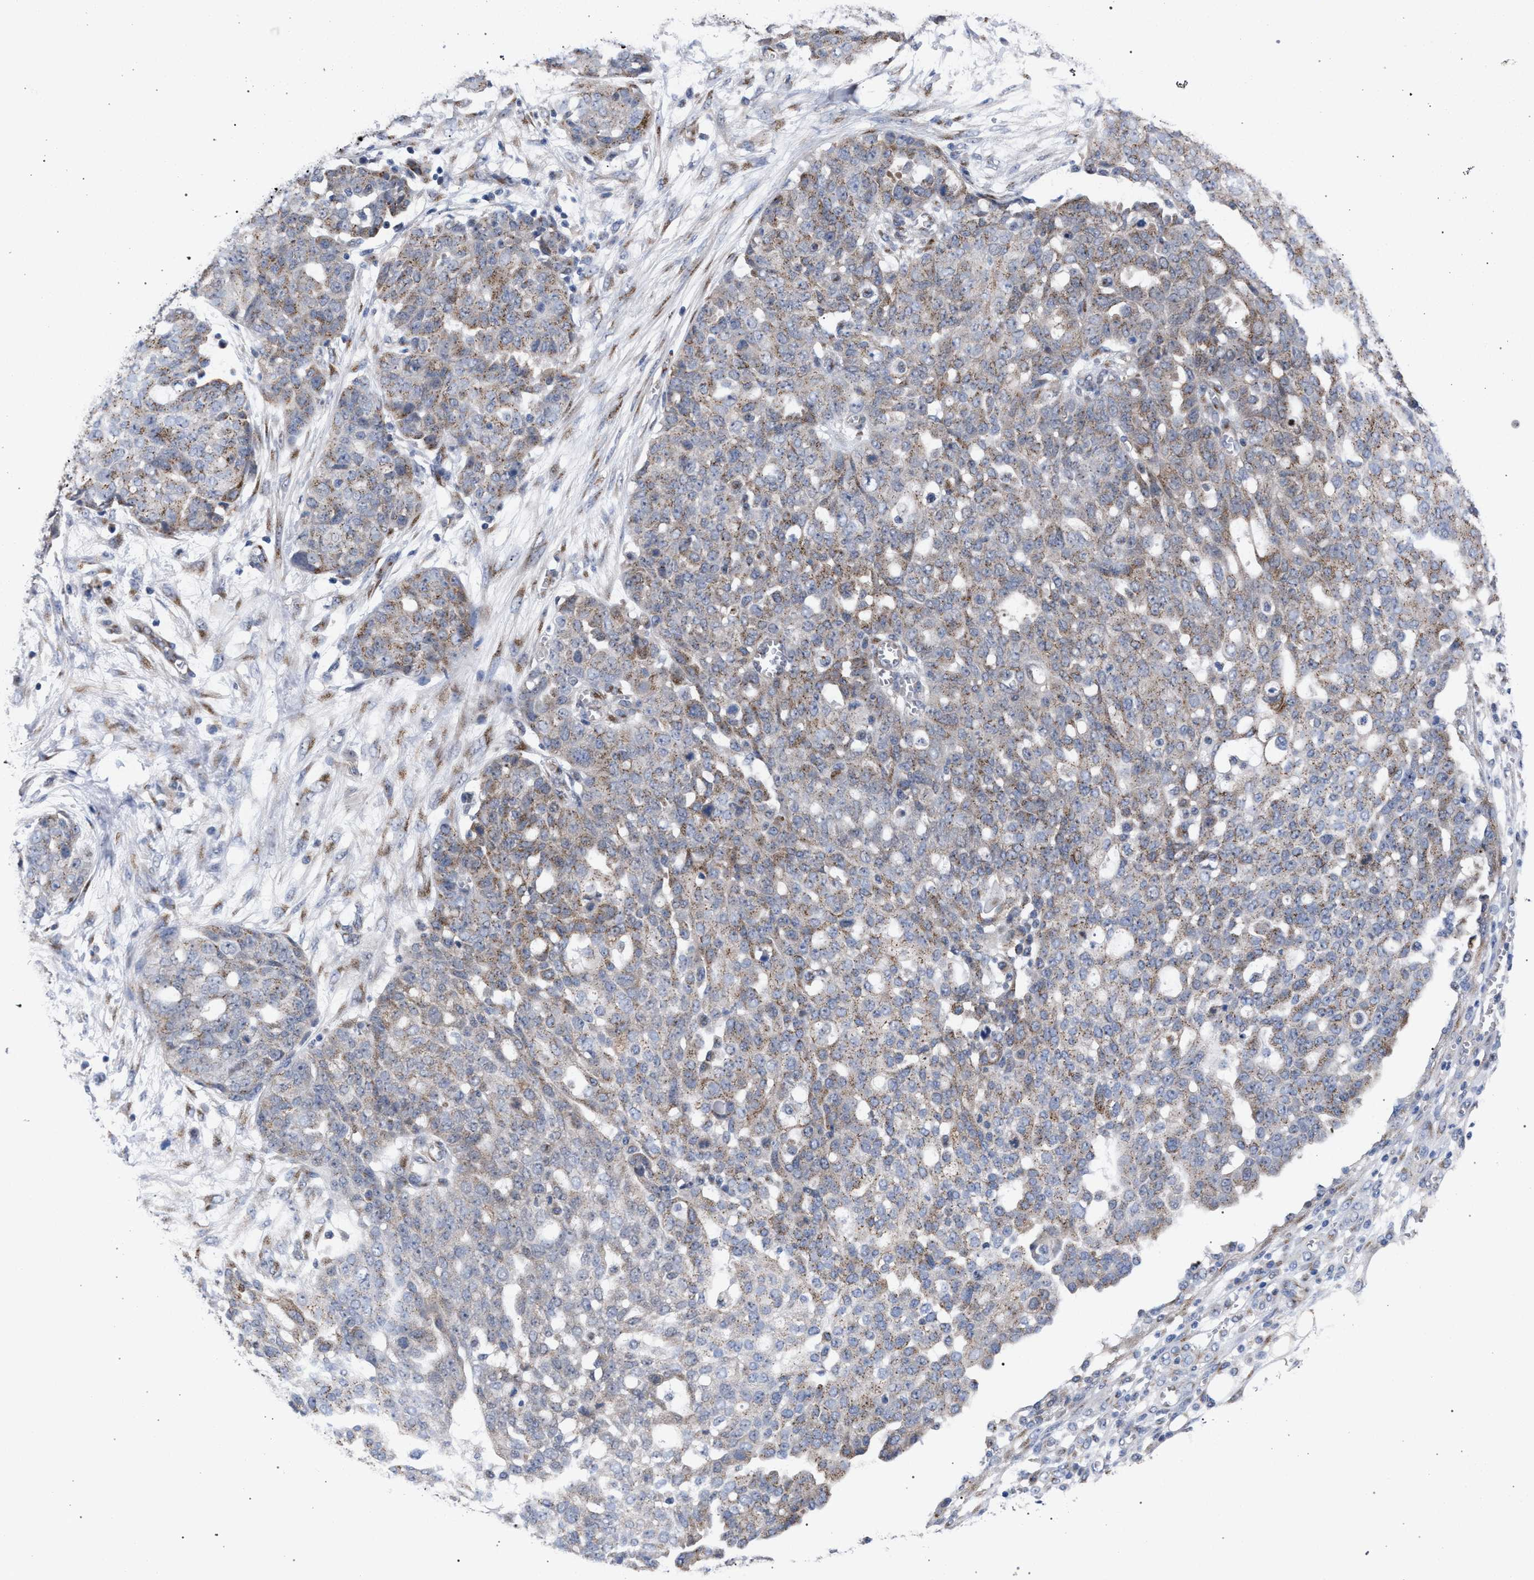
{"staining": {"intensity": "weak", "quantity": ">75%", "location": "cytoplasmic/membranous"}, "tissue": "ovarian cancer", "cell_type": "Tumor cells", "image_type": "cancer", "snomed": [{"axis": "morphology", "description": "Cystadenocarcinoma, serous, NOS"}, {"axis": "topography", "description": "Soft tissue"}, {"axis": "topography", "description": "Ovary"}], "caption": "IHC of human serous cystadenocarcinoma (ovarian) exhibits low levels of weak cytoplasmic/membranous expression in approximately >75% of tumor cells.", "gene": "GOLGA2", "patient": {"sex": "female", "age": 57}}